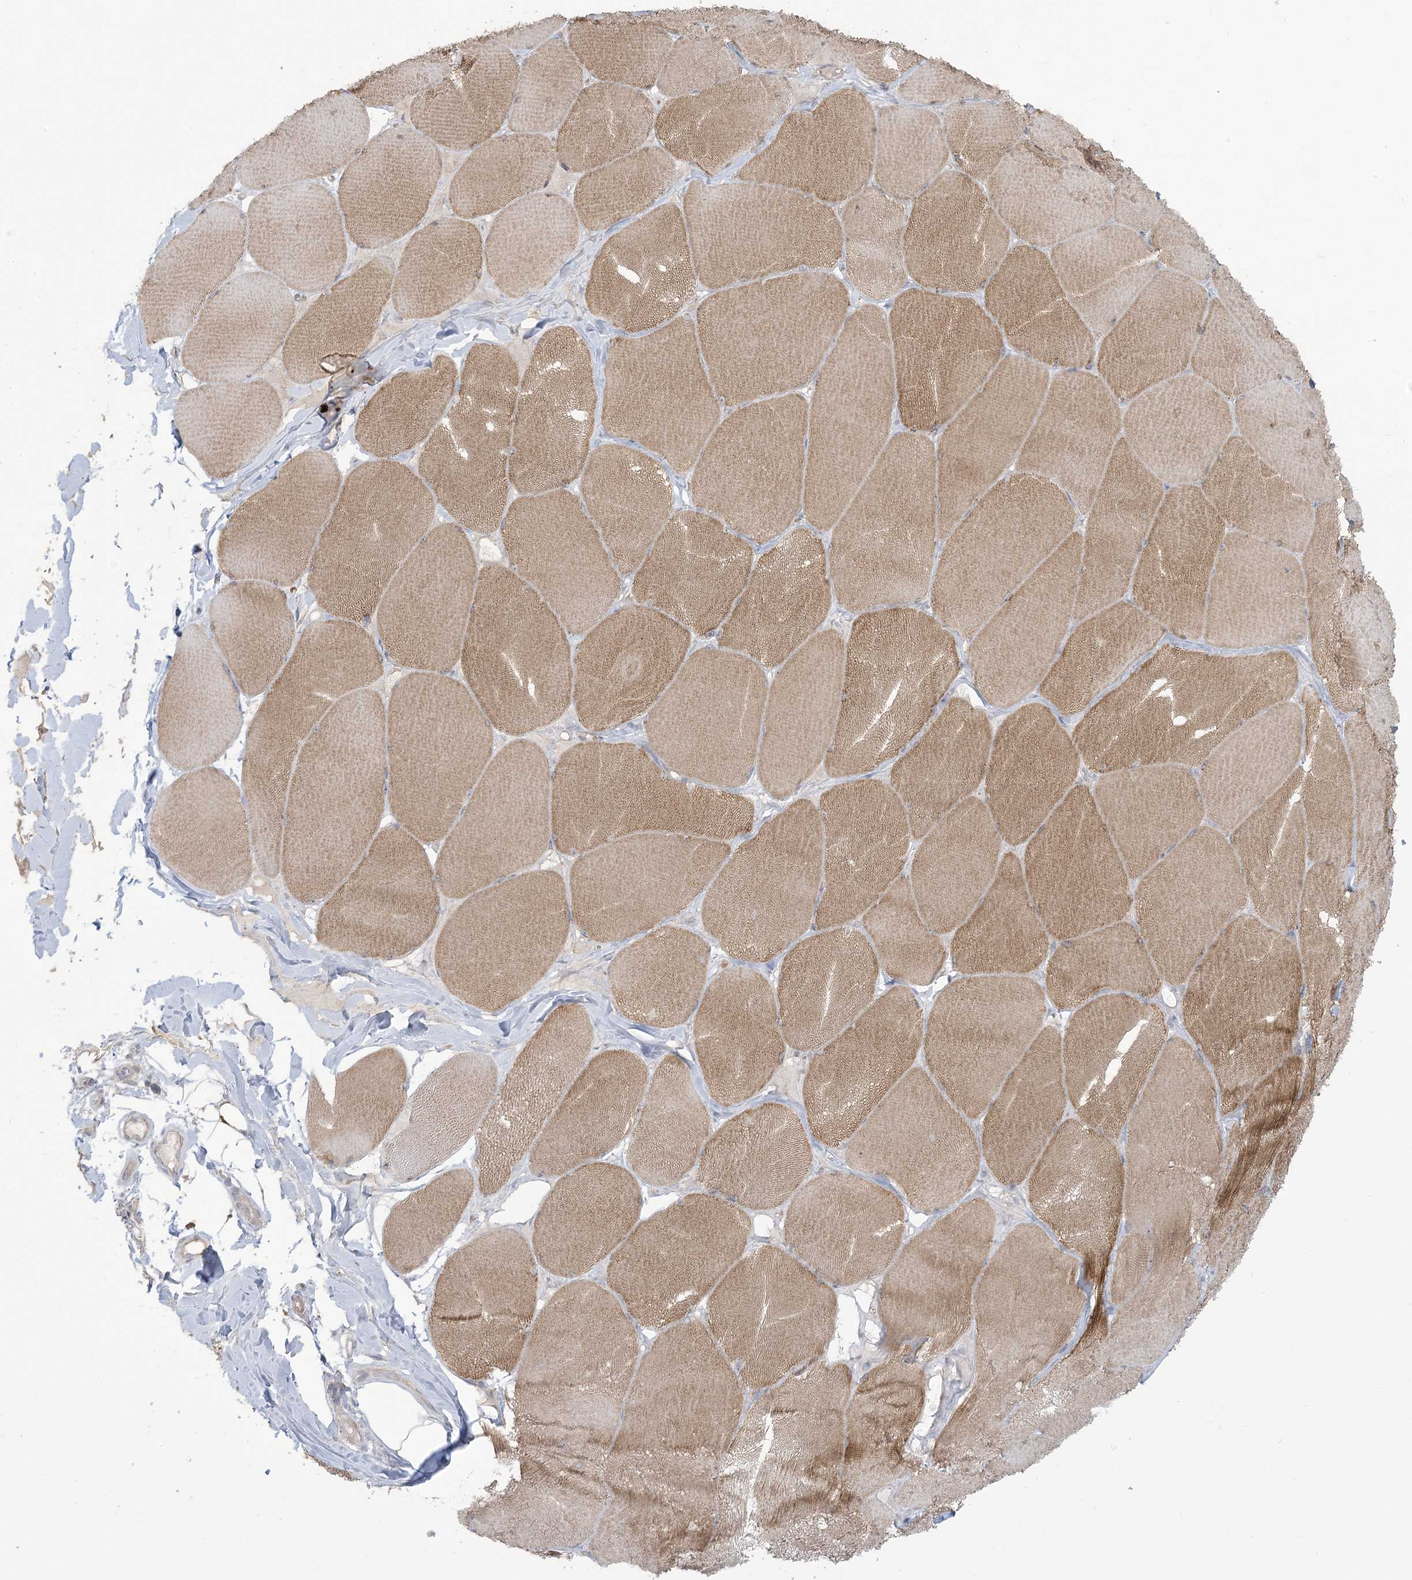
{"staining": {"intensity": "moderate", "quantity": ">75%", "location": "cytoplasmic/membranous"}, "tissue": "skeletal muscle", "cell_type": "Myocytes", "image_type": "normal", "snomed": [{"axis": "morphology", "description": "Normal tissue, NOS"}, {"axis": "topography", "description": "Skin"}, {"axis": "topography", "description": "Skeletal muscle"}], "caption": "Immunohistochemical staining of normal skeletal muscle displays moderate cytoplasmic/membranous protein staining in approximately >75% of myocytes.", "gene": "KLHL18", "patient": {"sex": "male", "age": 83}}